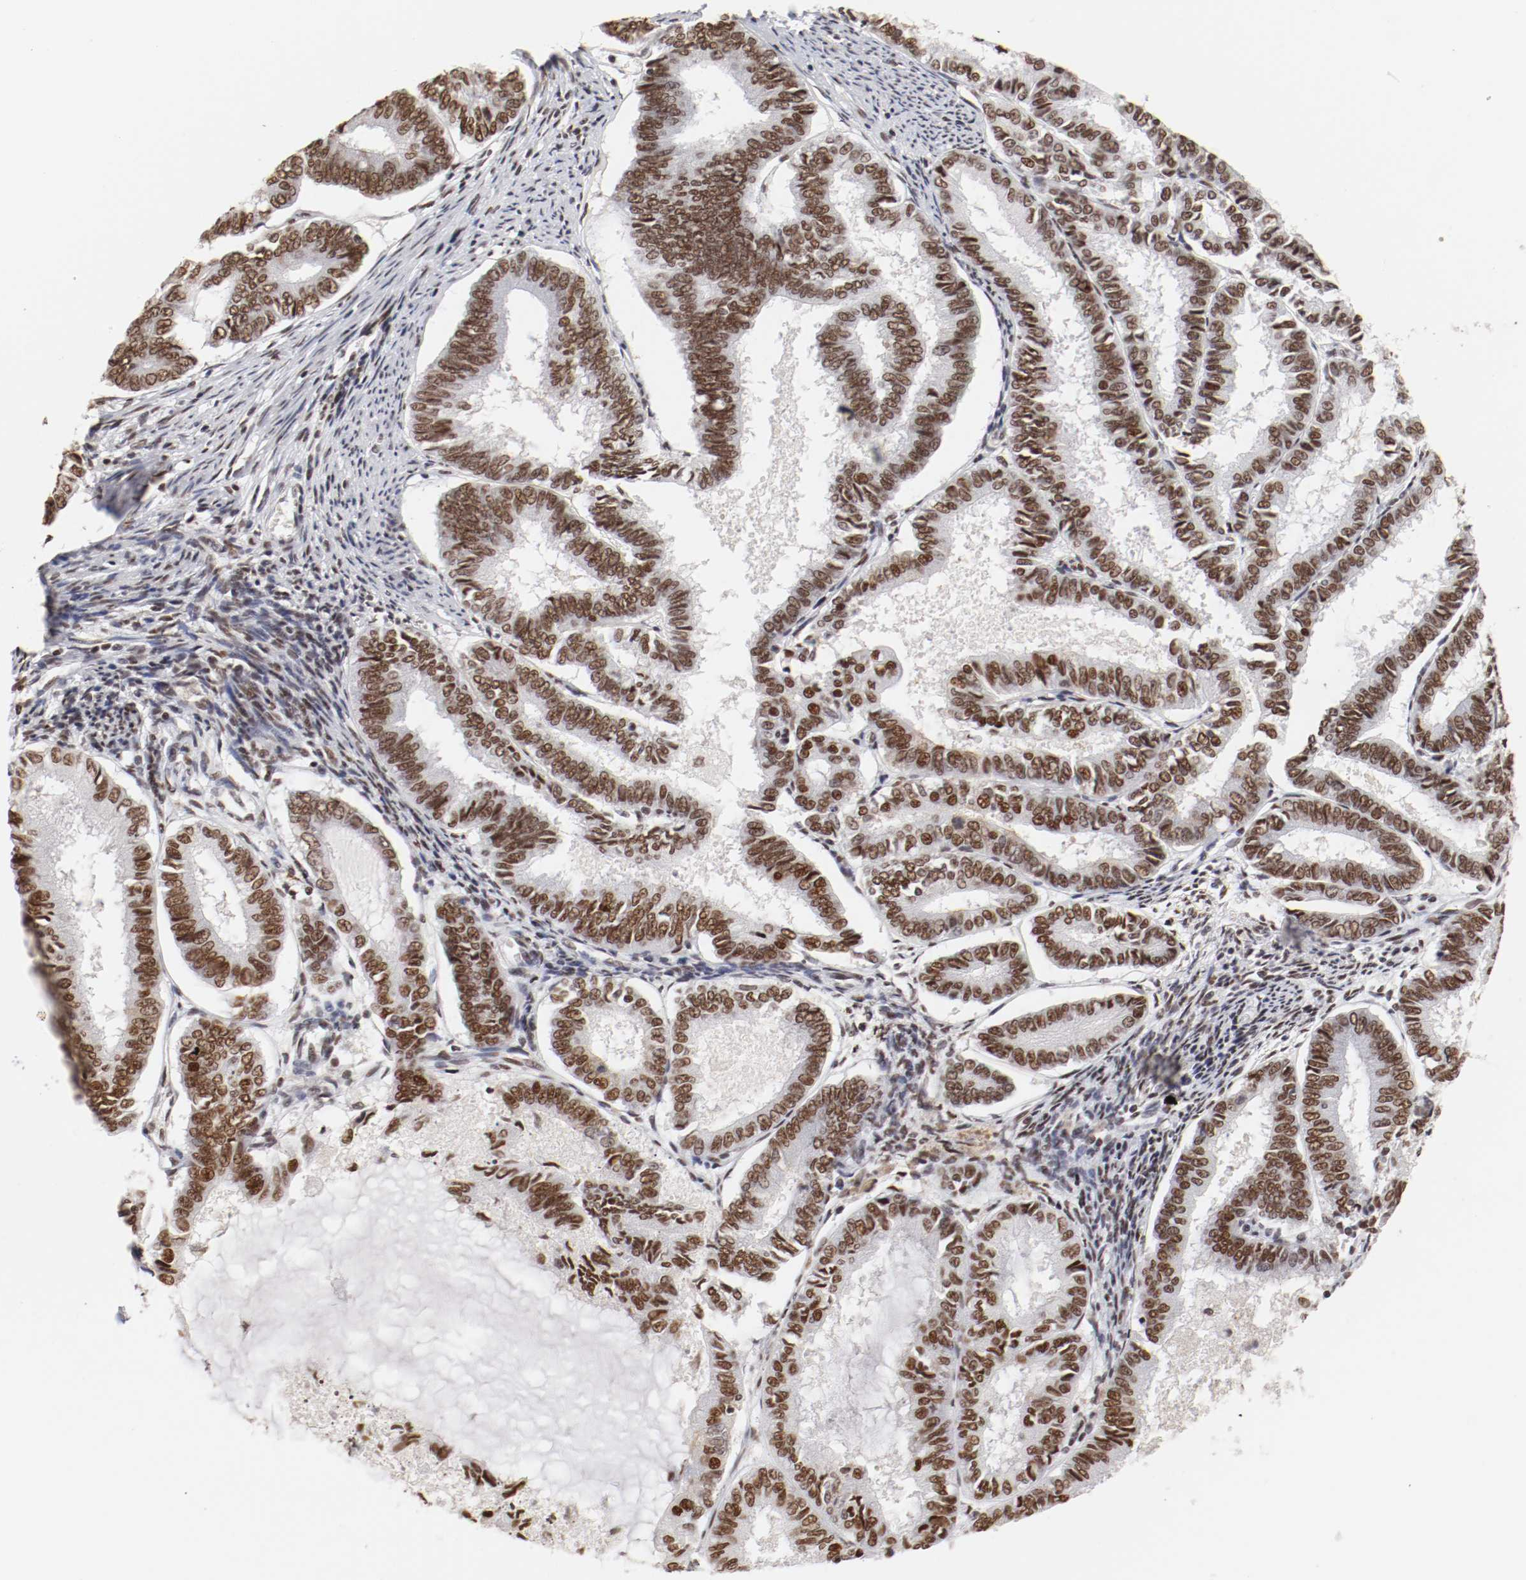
{"staining": {"intensity": "moderate", "quantity": ">75%", "location": "nuclear"}, "tissue": "endometrial cancer", "cell_type": "Tumor cells", "image_type": "cancer", "snomed": [{"axis": "morphology", "description": "Adenocarcinoma, NOS"}, {"axis": "topography", "description": "Endometrium"}], "caption": "Immunohistochemistry (DAB) staining of human endometrial cancer demonstrates moderate nuclear protein expression in approximately >75% of tumor cells.", "gene": "TP53BP1", "patient": {"sex": "female", "age": 86}}